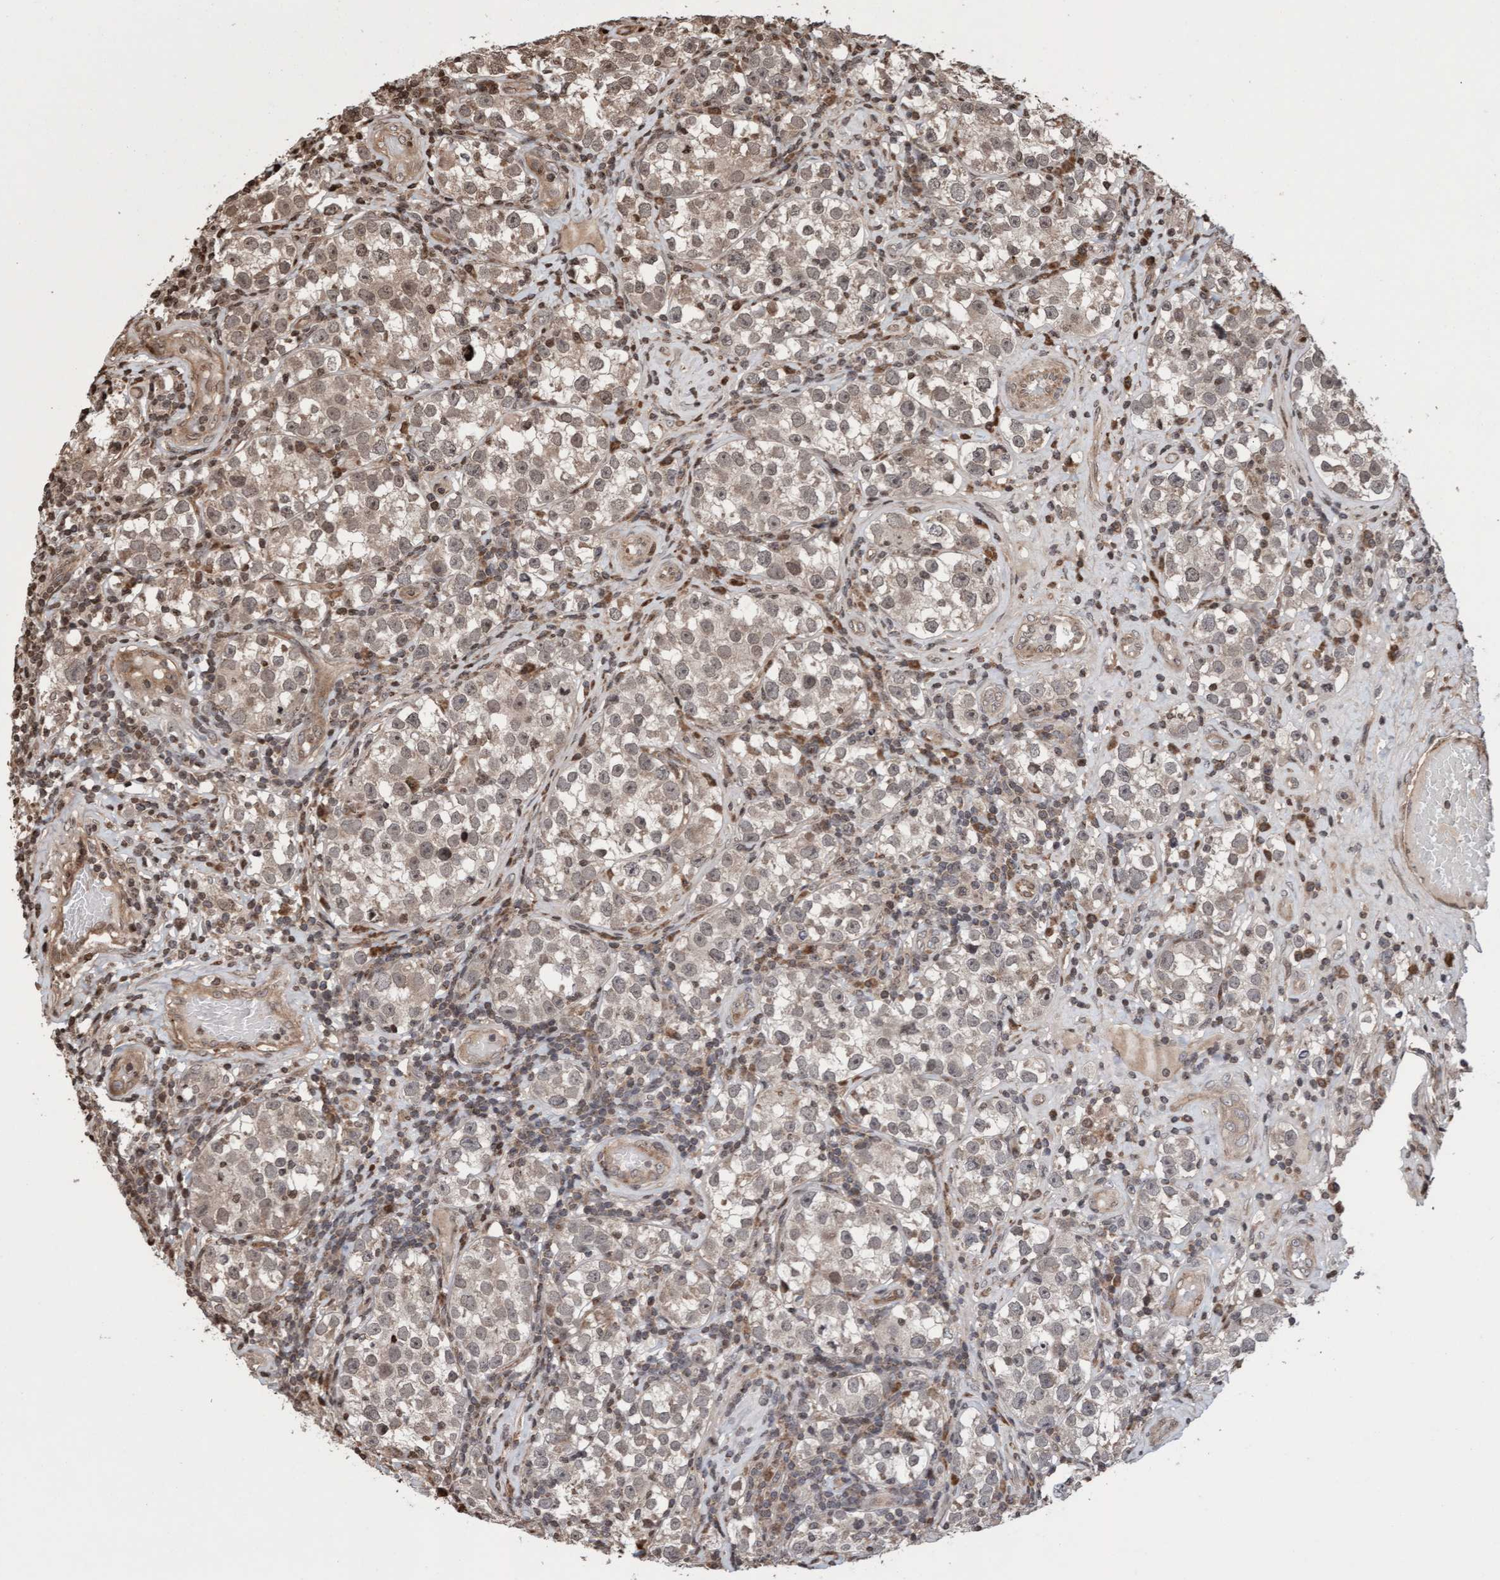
{"staining": {"intensity": "weak", "quantity": "25%-75%", "location": "cytoplasmic/membranous"}, "tissue": "testis cancer", "cell_type": "Tumor cells", "image_type": "cancer", "snomed": [{"axis": "morphology", "description": "Normal tissue, NOS"}, {"axis": "morphology", "description": "Seminoma, NOS"}, {"axis": "topography", "description": "Testis"}], "caption": "Protein expression analysis of testis cancer reveals weak cytoplasmic/membranous positivity in approximately 25%-75% of tumor cells.", "gene": "PECR", "patient": {"sex": "male", "age": 43}}